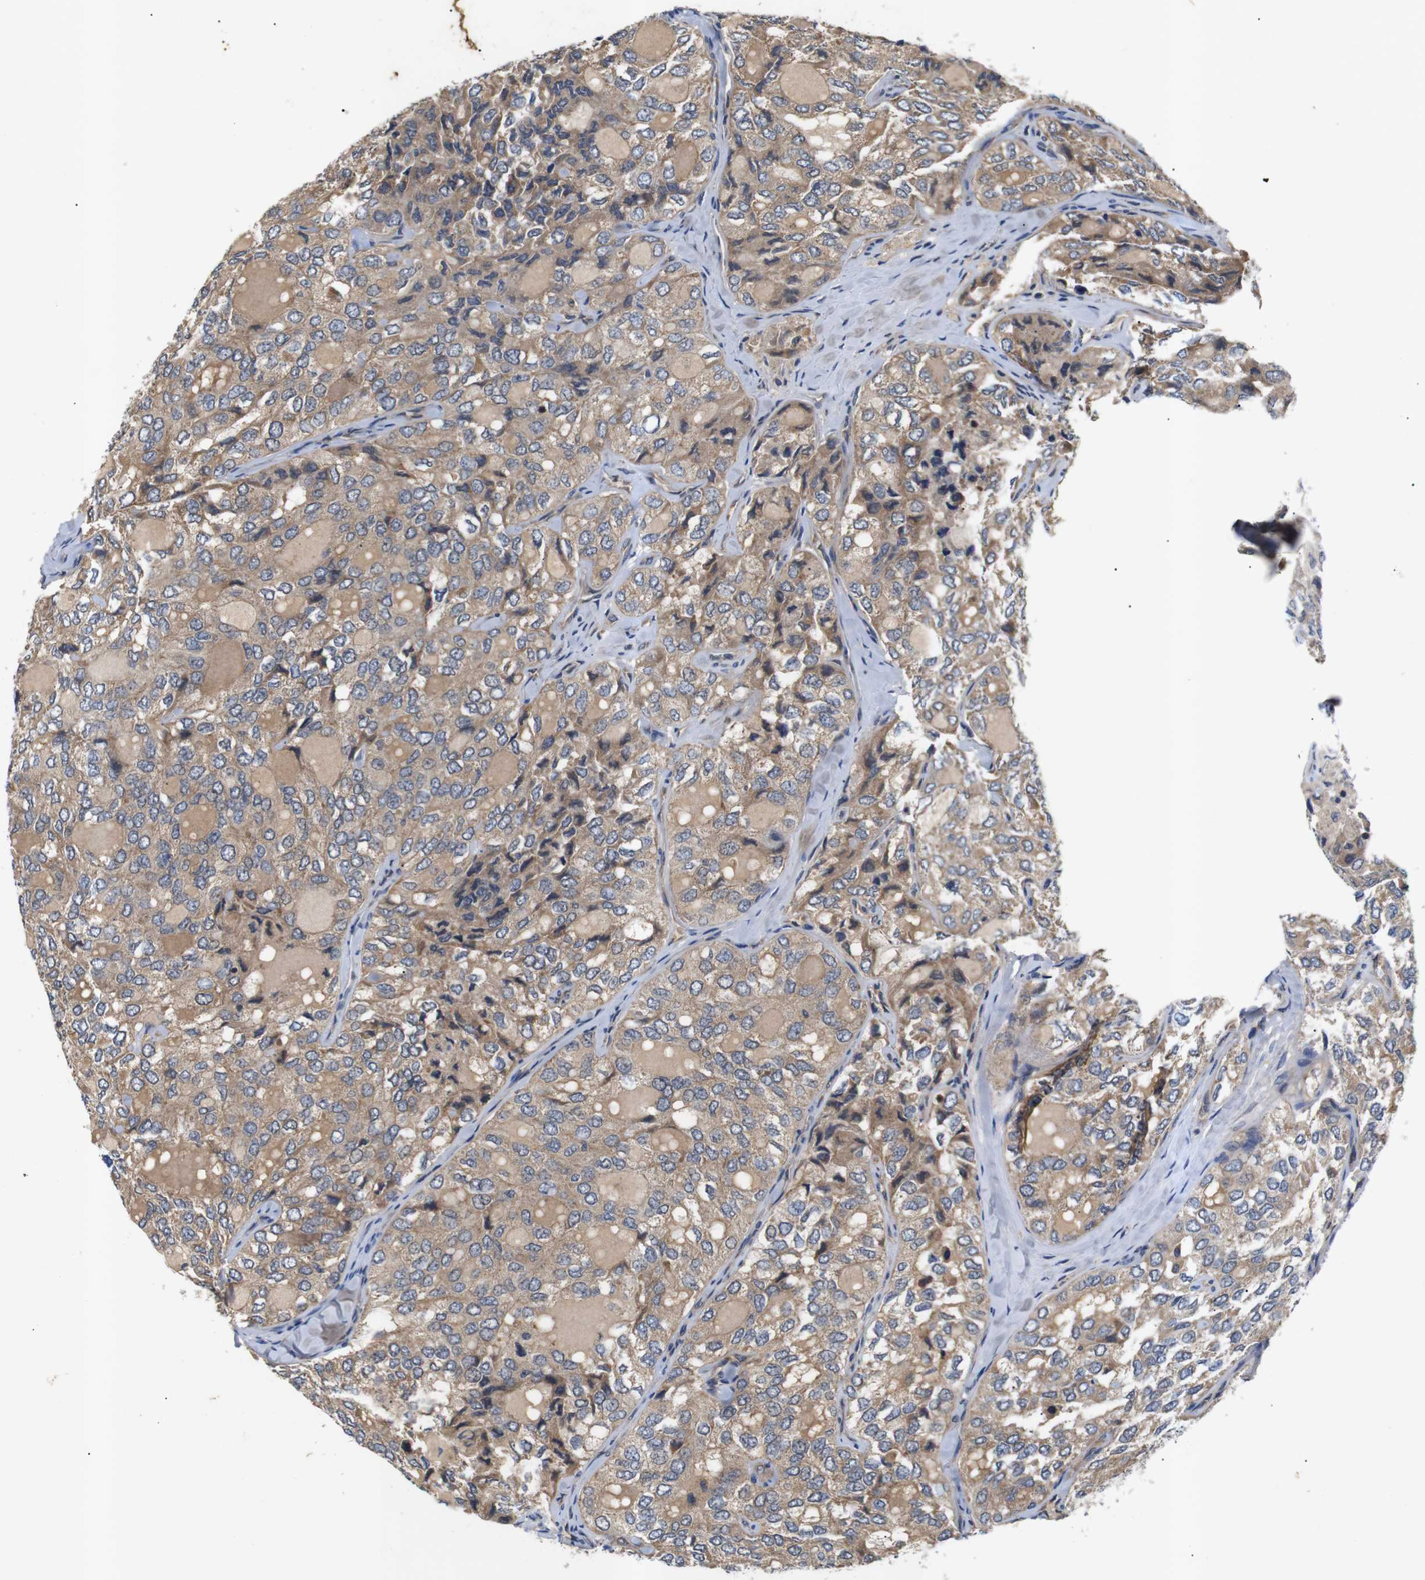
{"staining": {"intensity": "moderate", "quantity": ">75%", "location": "cytoplasmic/membranous"}, "tissue": "thyroid cancer", "cell_type": "Tumor cells", "image_type": "cancer", "snomed": [{"axis": "morphology", "description": "Follicular adenoma carcinoma, NOS"}, {"axis": "topography", "description": "Thyroid gland"}], "caption": "This histopathology image shows thyroid cancer (follicular adenoma carcinoma) stained with immunohistochemistry to label a protein in brown. The cytoplasmic/membranous of tumor cells show moderate positivity for the protein. Nuclei are counter-stained blue.", "gene": "RIPK1", "patient": {"sex": "male", "age": 75}}